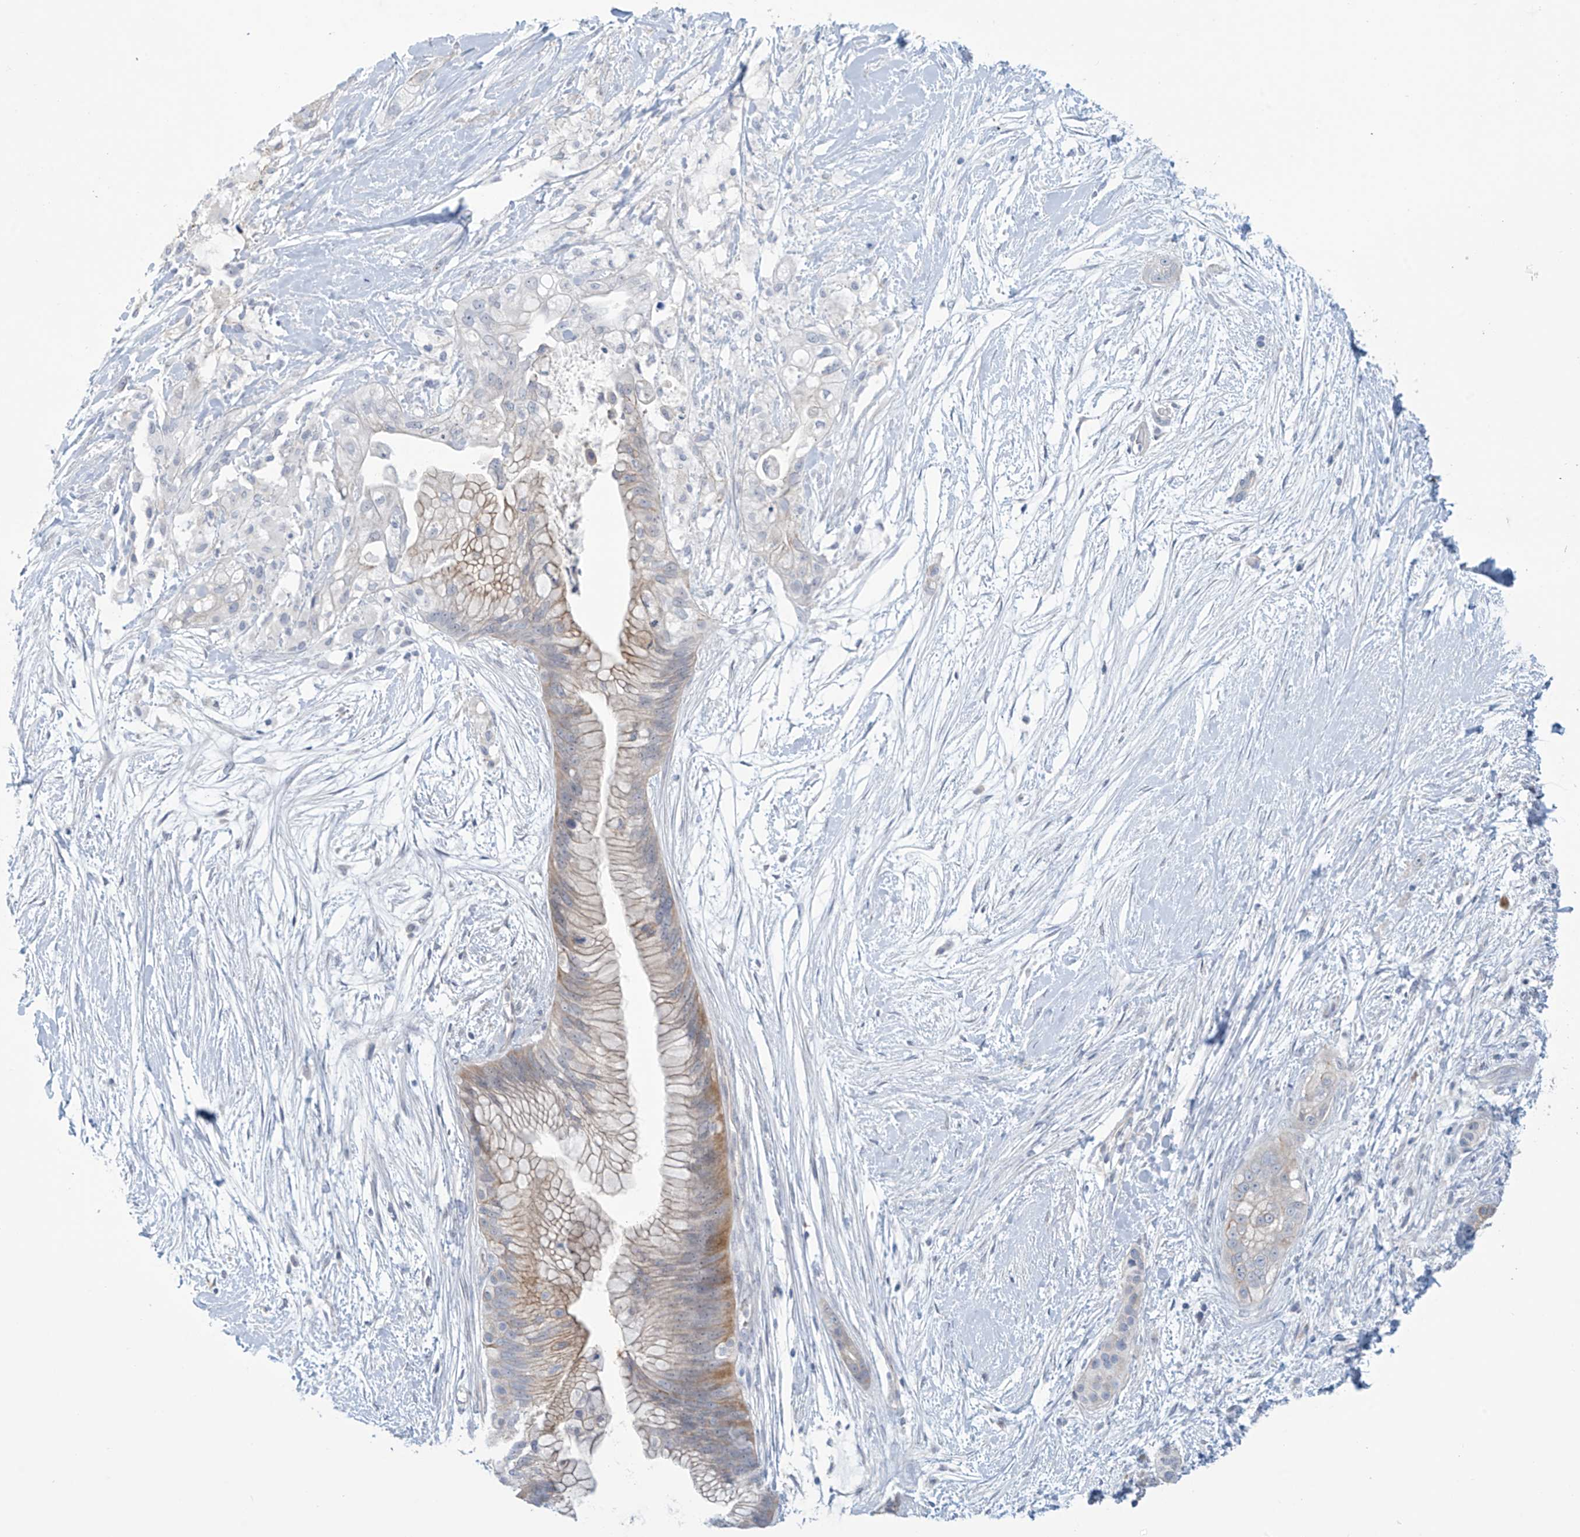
{"staining": {"intensity": "moderate", "quantity": "<25%", "location": "cytoplasmic/membranous"}, "tissue": "pancreatic cancer", "cell_type": "Tumor cells", "image_type": "cancer", "snomed": [{"axis": "morphology", "description": "Adenocarcinoma, NOS"}, {"axis": "topography", "description": "Pancreas"}], "caption": "Immunohistochemical staining of adenocarcinoma (pancreatic) shows moderate cytoplasmic/membranous protein positivity in about <25% of tumor cells.", "gene": "ABHD13", "patient": {"sex": "male", "age": 53}}